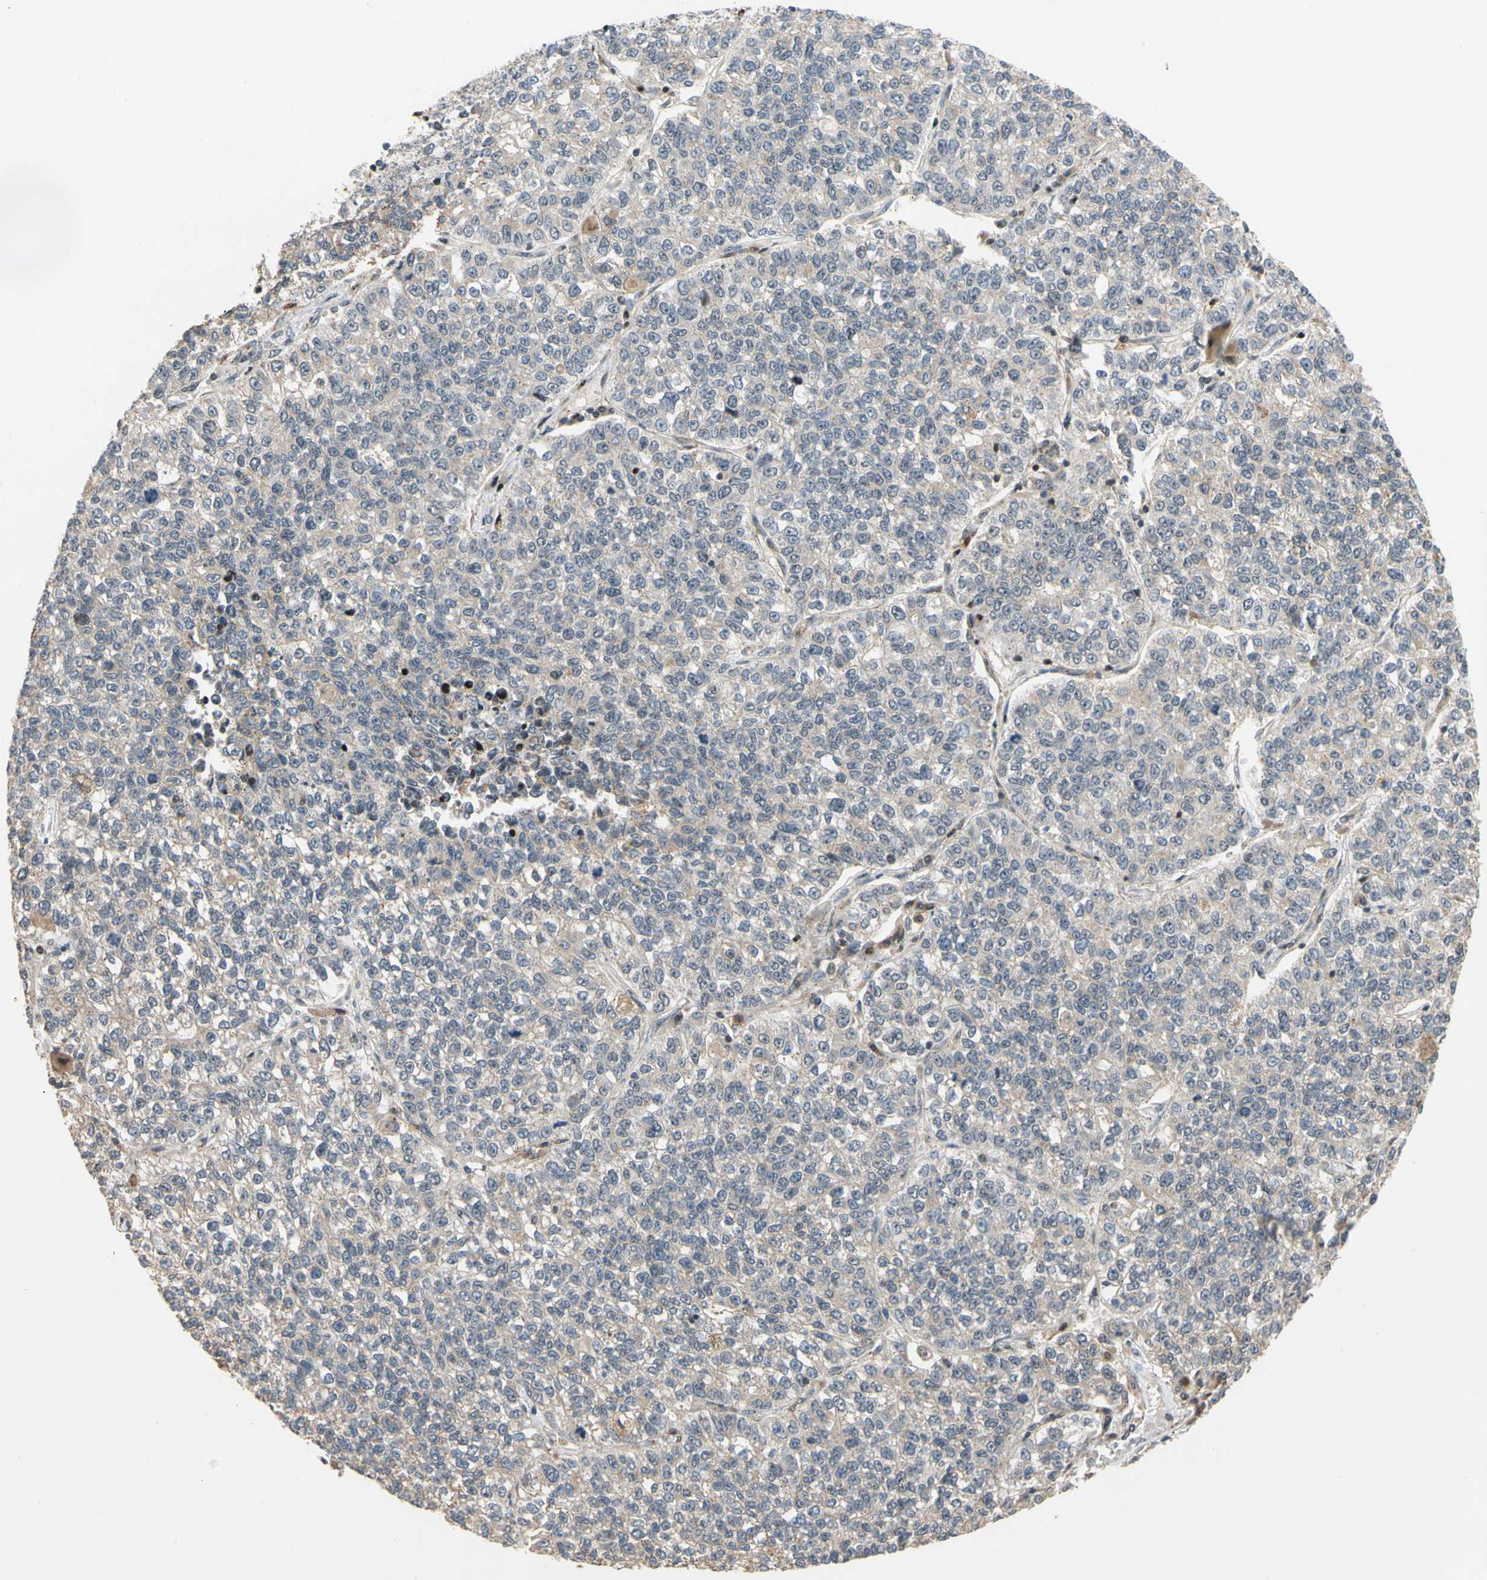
{"staining": {"intensity": "weak", "quantity": "<25%", "location": "cytoplasmic/membranous"}, "tissue": "lung cancer", "cell_type": "Tumor cells", "image_type": "cancer", "snomed": [{"axis": "morphology", "description": "Adenocarcinoma, NOS"}, {"axis": "topography", "description": "Lung"}], "caption": "Tumor cells show no significant positivity in lung cancer.", "gene": "IP6K2", "patient": {"sex": "male", "age": 49}}